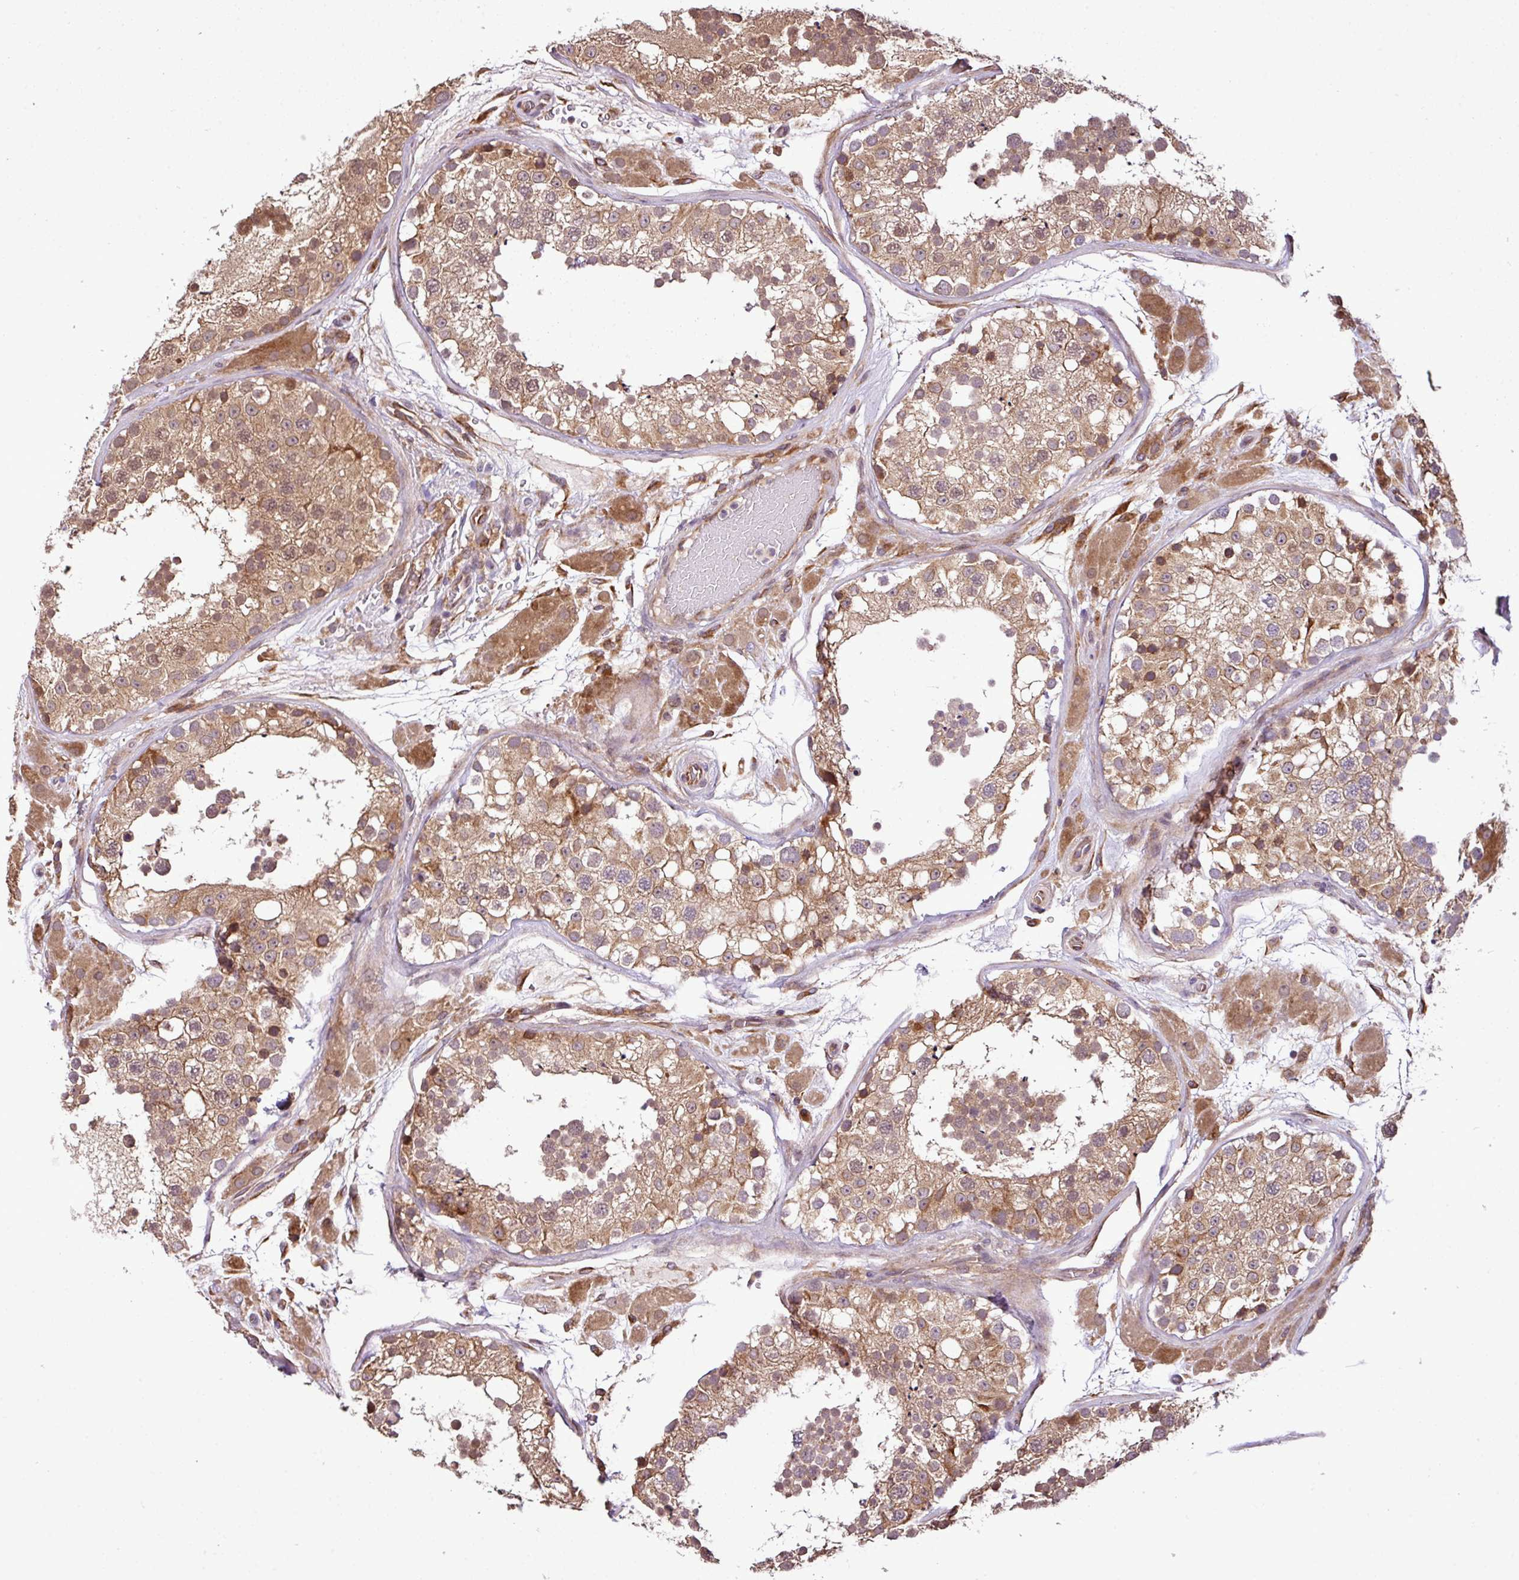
{"staining": {"intensity": "moderate", "quantity": ">75%", "location": "cytoplasmic/membranous"}, "tissue": "testis", "cell_type": "Cells in seminiferous ducts", "image_type": "normal", "snomed": [{"axis": "morphology", "description": "Normal tissue, NOS"}, {"axis": "topography", "description": "Testis"}], "caption": "Testis stained with immunohistochemistry (IHC) reveals moderate cytoplasmic/membranous expression in about >75% of cells in seminiferous ducts.", "gene": "DLGAP4", "patient": {"sex": "male", "age": 26}}